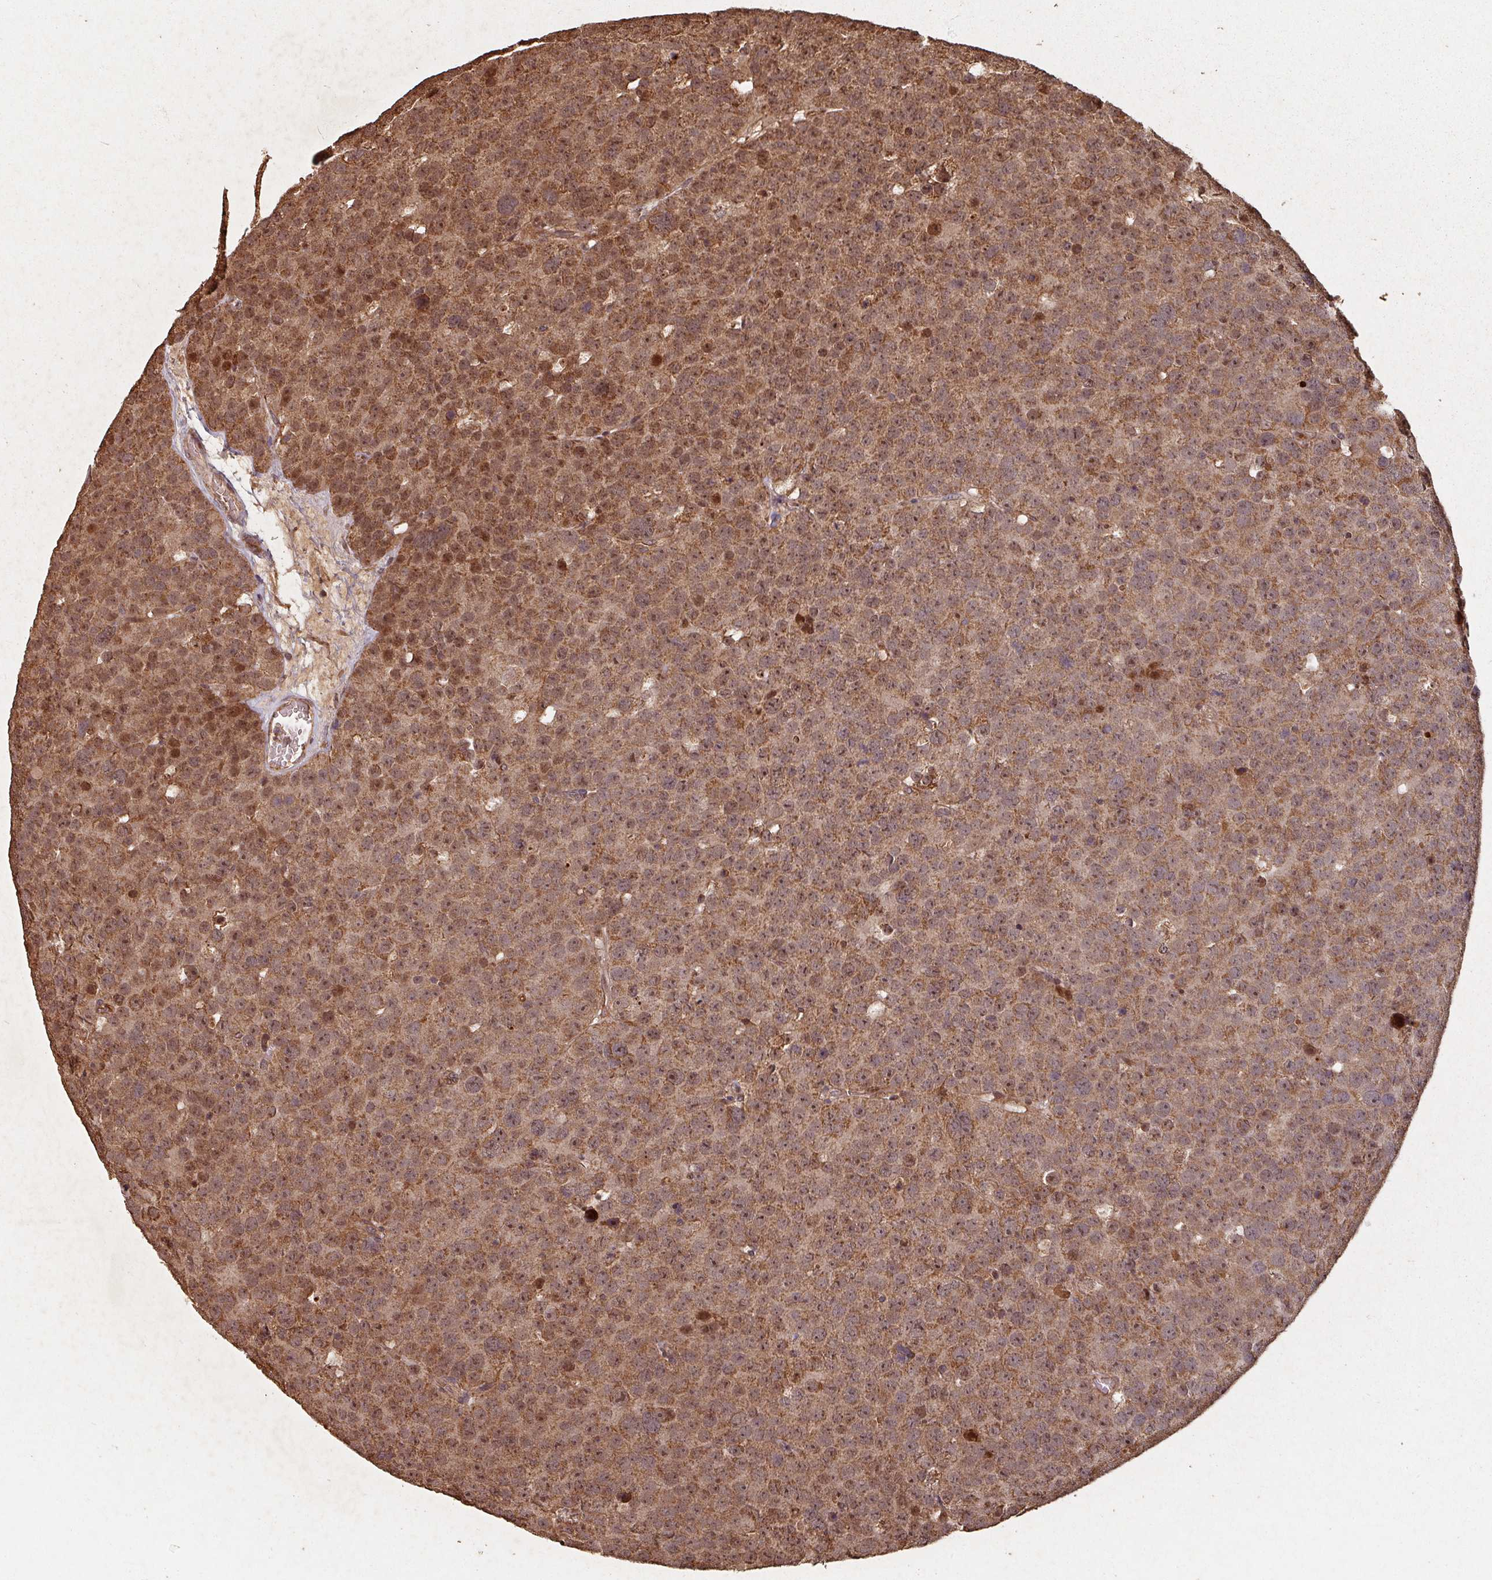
{"staining": {"intensity": "moderate", "quantity": ">75%", "location": "cytoplasmic/membranous,nuclear"}, "tissue": "testis cancer", "cell_type": "Tumor cells", "image_type": "cancer", "snomed": [{"axis": "morphology", "description": "Seminoma, NOS"}, {"axis": "topography", "description": "Testis"}], "caption": "This image reveals immunohistochemistry staining of testis cancer (seminoma), with medium moderate cytoplasmic/membranous and nuclear staining in about >75% of tumor cells.", "gene": "EID1", "patient": {"sex": "male", "age": 71}}